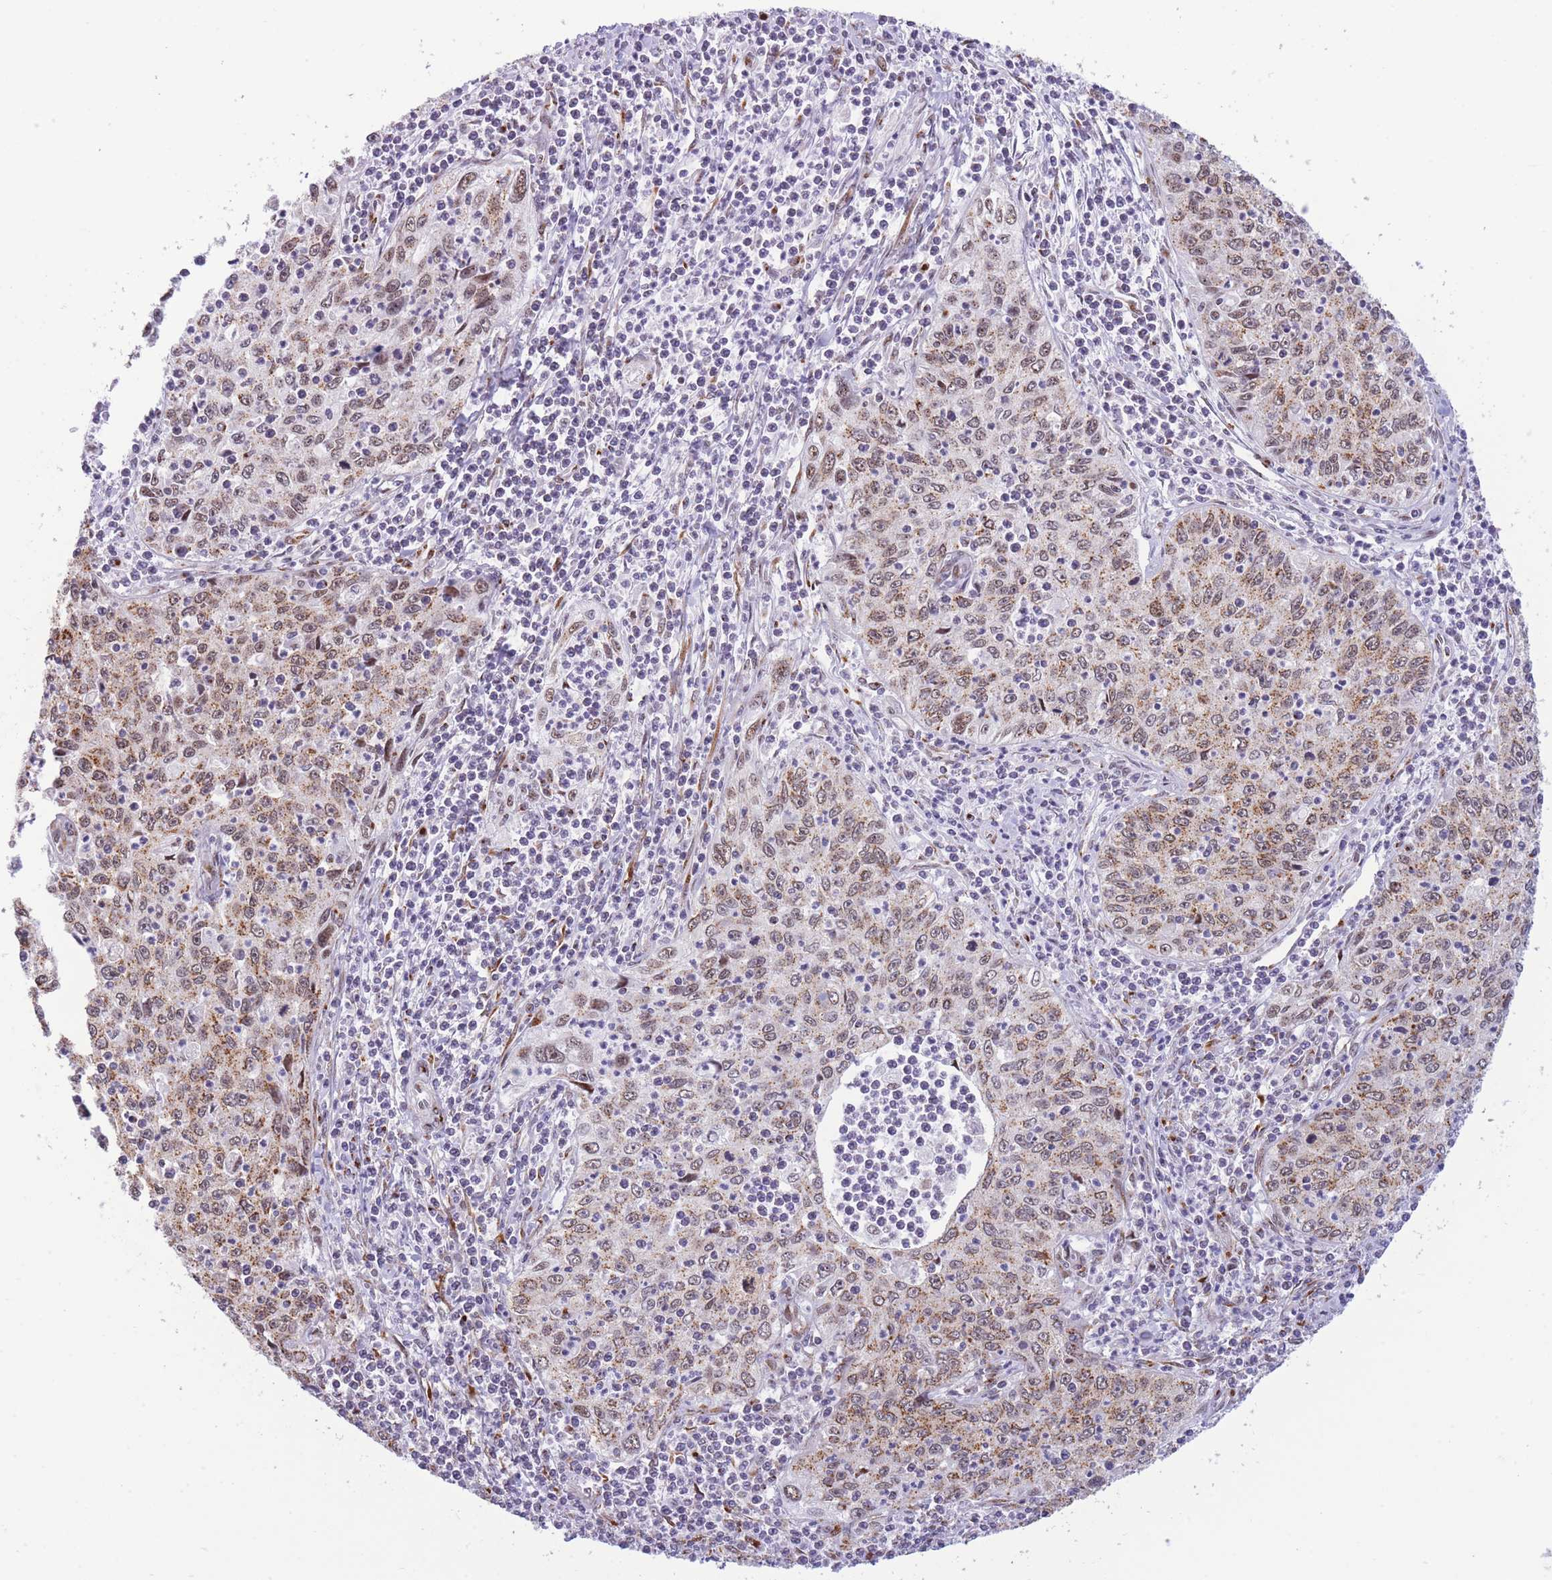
{"staining": {"intensity": "moderate", "quantity": ">75%", "location": "cytoplasmic/membranous,nuclear"}, "tissue": "cervical cancer", "cell_type": "Tumor cells", "image_type": "cancer", "snomed": [{"axis": "morphology", "description": "Squamous cell carcinoma, NOS"}, {"axis": "topography", "description": "Cervix"}], "caption": "Protein expression analysis of human cervical squamous cell carcinoma reveals moderate cytoplasmic/membranous and nuclear expression in approximately >75% of tumor cells.", "gene": "INO80C", "patient": {"sex": "female", "age": 30}}